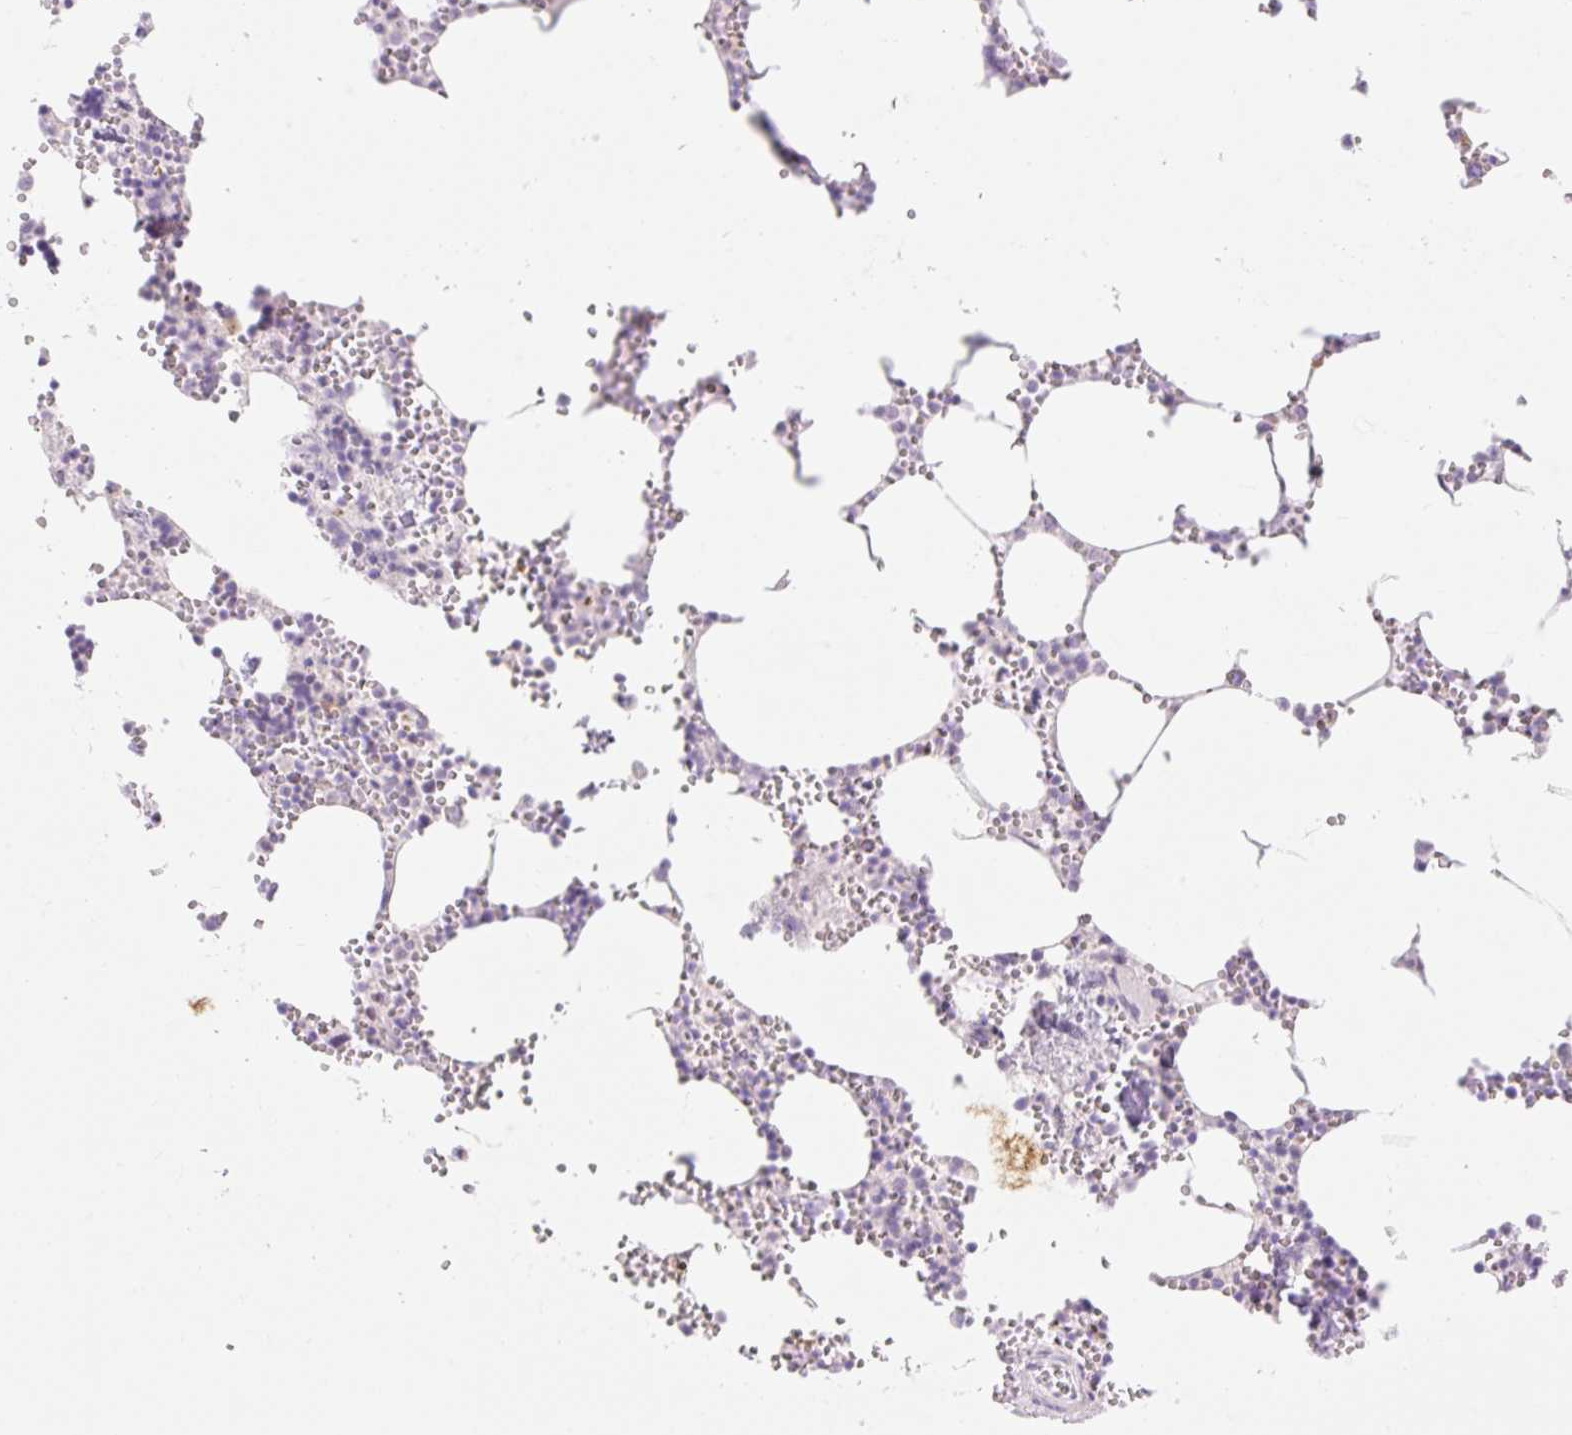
{"staining": {"intensity": "negative", "quantity": "none", "location": "none"}, "tissue": "bone marrow", "cell_type": "Hematopoietic cells", "image_type": "normal", "snomed": [{"axis": "morphology", "description": "Normal tissue, NOS"}, {"axis": "topography", "description": "Bone marrow"}], "caption": "Hematopoietic cells are negative for brown protein staining in unremarkable bone marrow. (Brightfield microscopy of DAB (3,3'-diaminobenzidine) immunohistochemistry (IHC) at high magnification).", "gene": "H2BW1", "patient": {"sex": "male", "age": 54}}